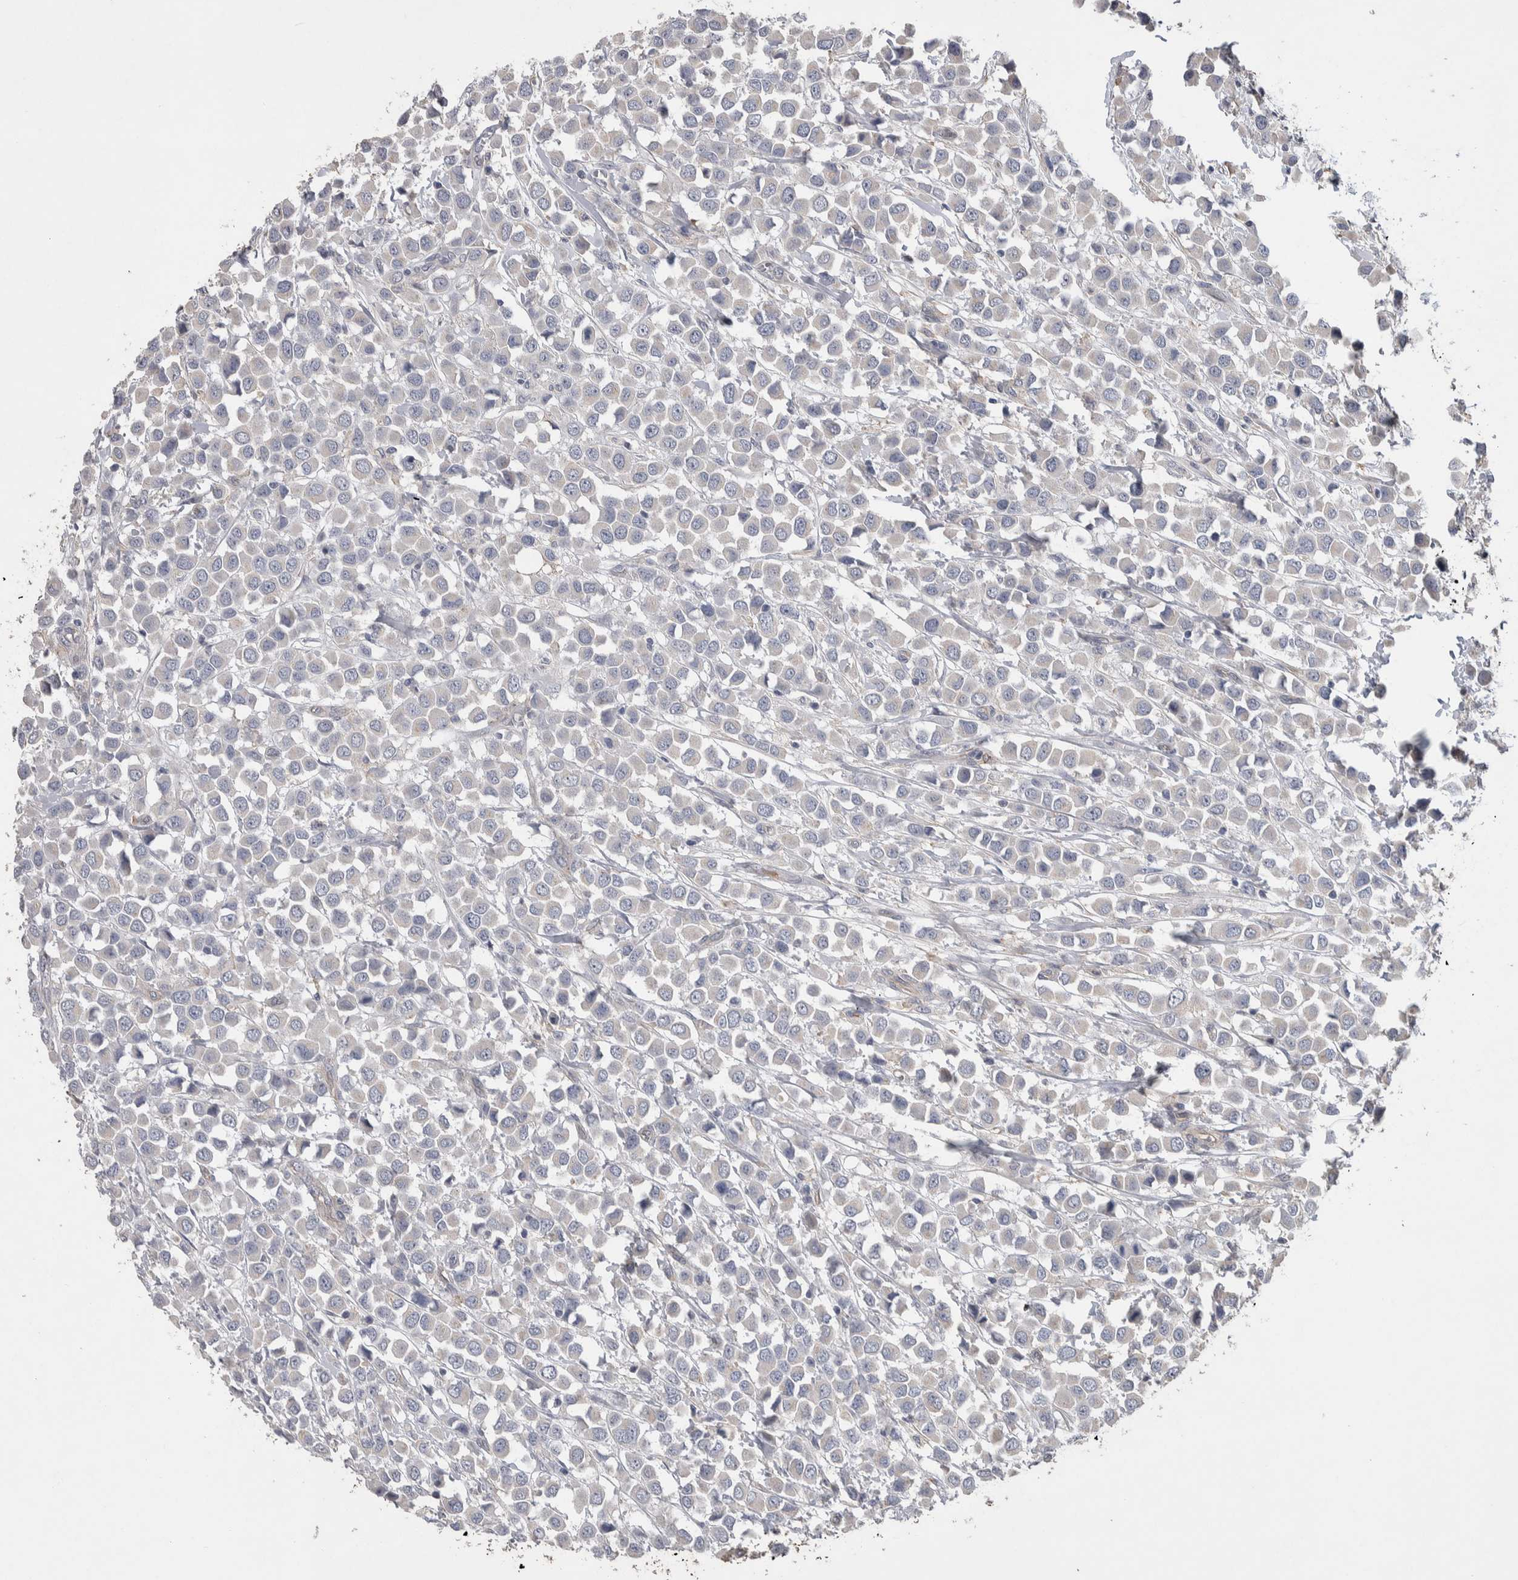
{"staining": {"intensity": "negative", "quantity": "none", "location": "none"}, "tissue": "breast cancer", "cell_type": "Tumor cells", "image_type": "cancer", "snomed": [{"axis": "morphology", "description": "Duct carcinoma"}, {"axis": "topography", "description": "Breast"}], "caption": "Immunohistochemistry histopathology image of breast cancer stained for a protein (brown), which exhibits no positivity in tumor cells.", "gene": "GCNA", "patient": {"sex": "female", "age": 61}}